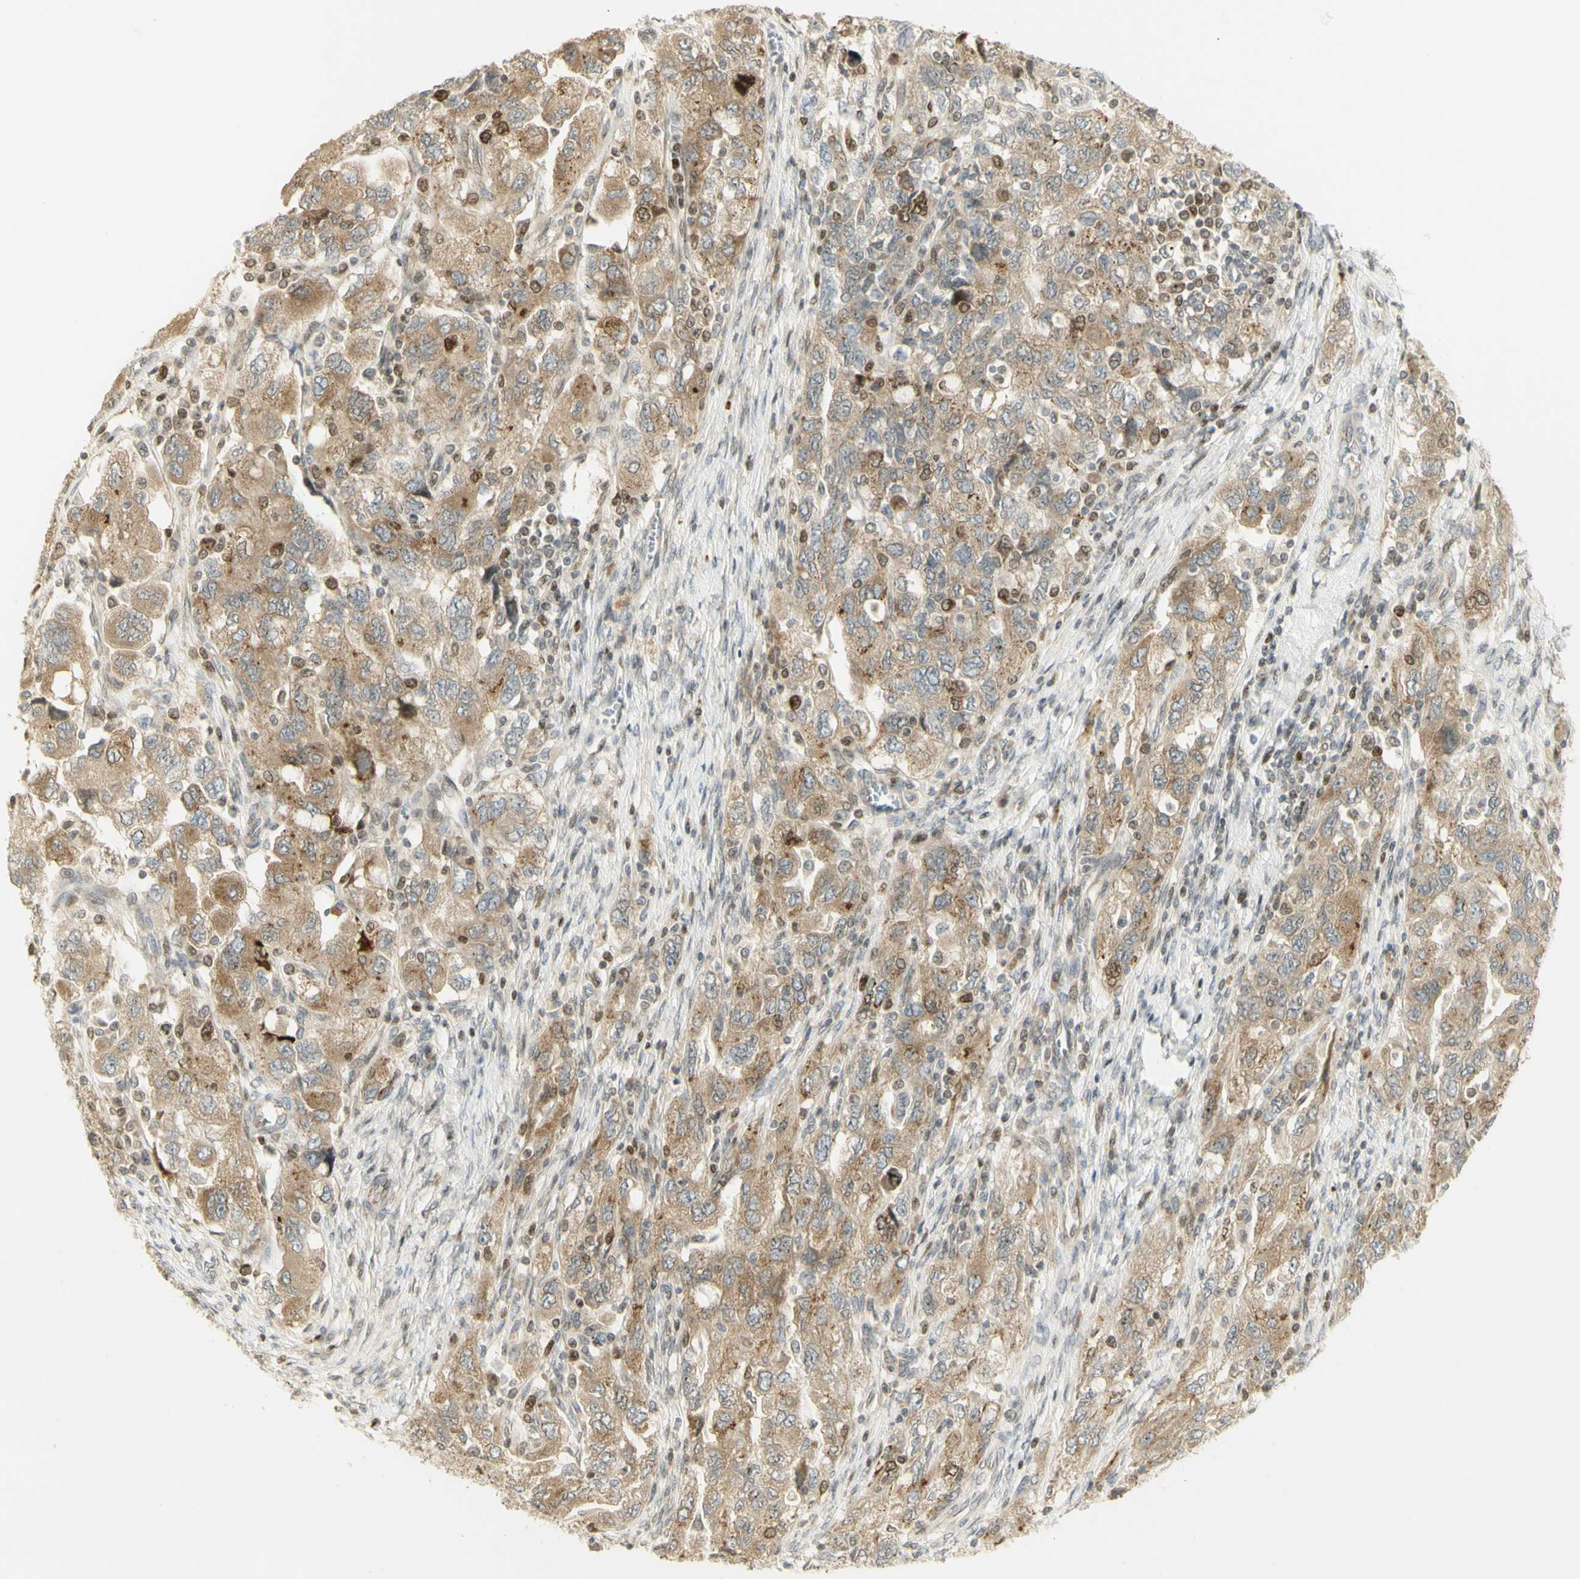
{"staining": {"intensity": "moderate", "quantity": ">75%", "location": "cytoplasmic/membranous,nuclear"}, "tissue": "ovarian cancer", "cell_type": "Tumor cells", "image_type": "cancer", "snomed": [{"axis": "morphology", "description": "Carcinoma, NOS"}, {"axis": "morphology", "description": "Cystadenocarcinoma, serous, NOS"}, {"axis": "topography", "description": "Ovary"}], "caption": "Ovarian cancer stained with IHC displays moderate cytoplasmic/membranous and nuclear positivity in approximately >75% of tumor cells.", "gene": "KIF11", "patient": {"sex": "female", "age": 69}}